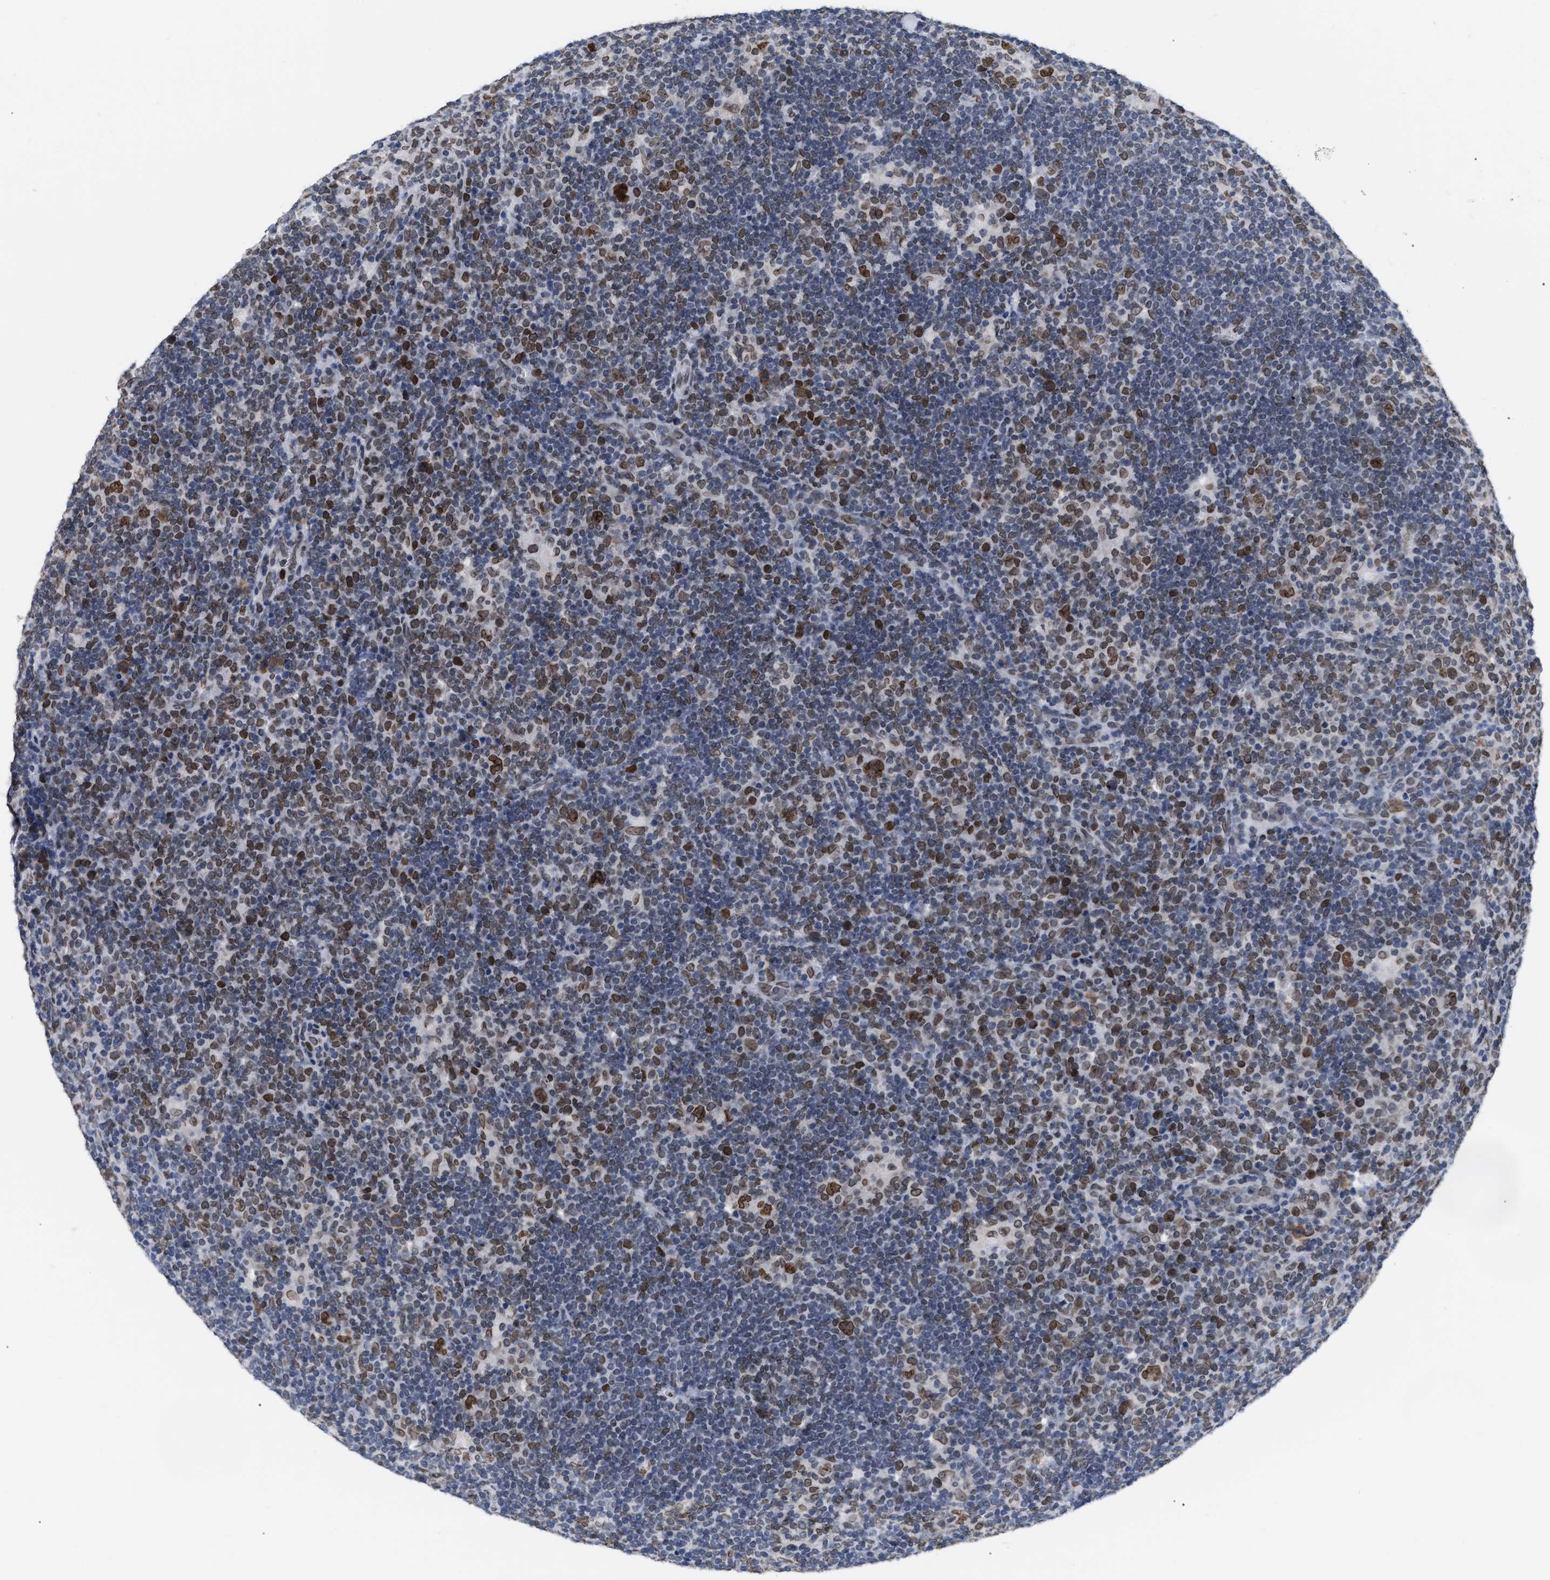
{"staining": {"intensity": "moderate", "quantity": ">75%", "location": "nuclear"}, "tissue": "lymphoma", "cell_type": "Tumor cells", "image_type": "cancer", "snomed": [{"axis": "morphology", "description": "Hodgkin's disease, NOS"}, {"axis": "topography", "description": "Lymph node"}], "caption": "There is medium levels of moderate nuclear expression in tumor cells of lymphoma, as demonstrated by immunohistochemical staining (brown color).", "gene": "TPR", "patient": {"sex": "female", "age": 57}}